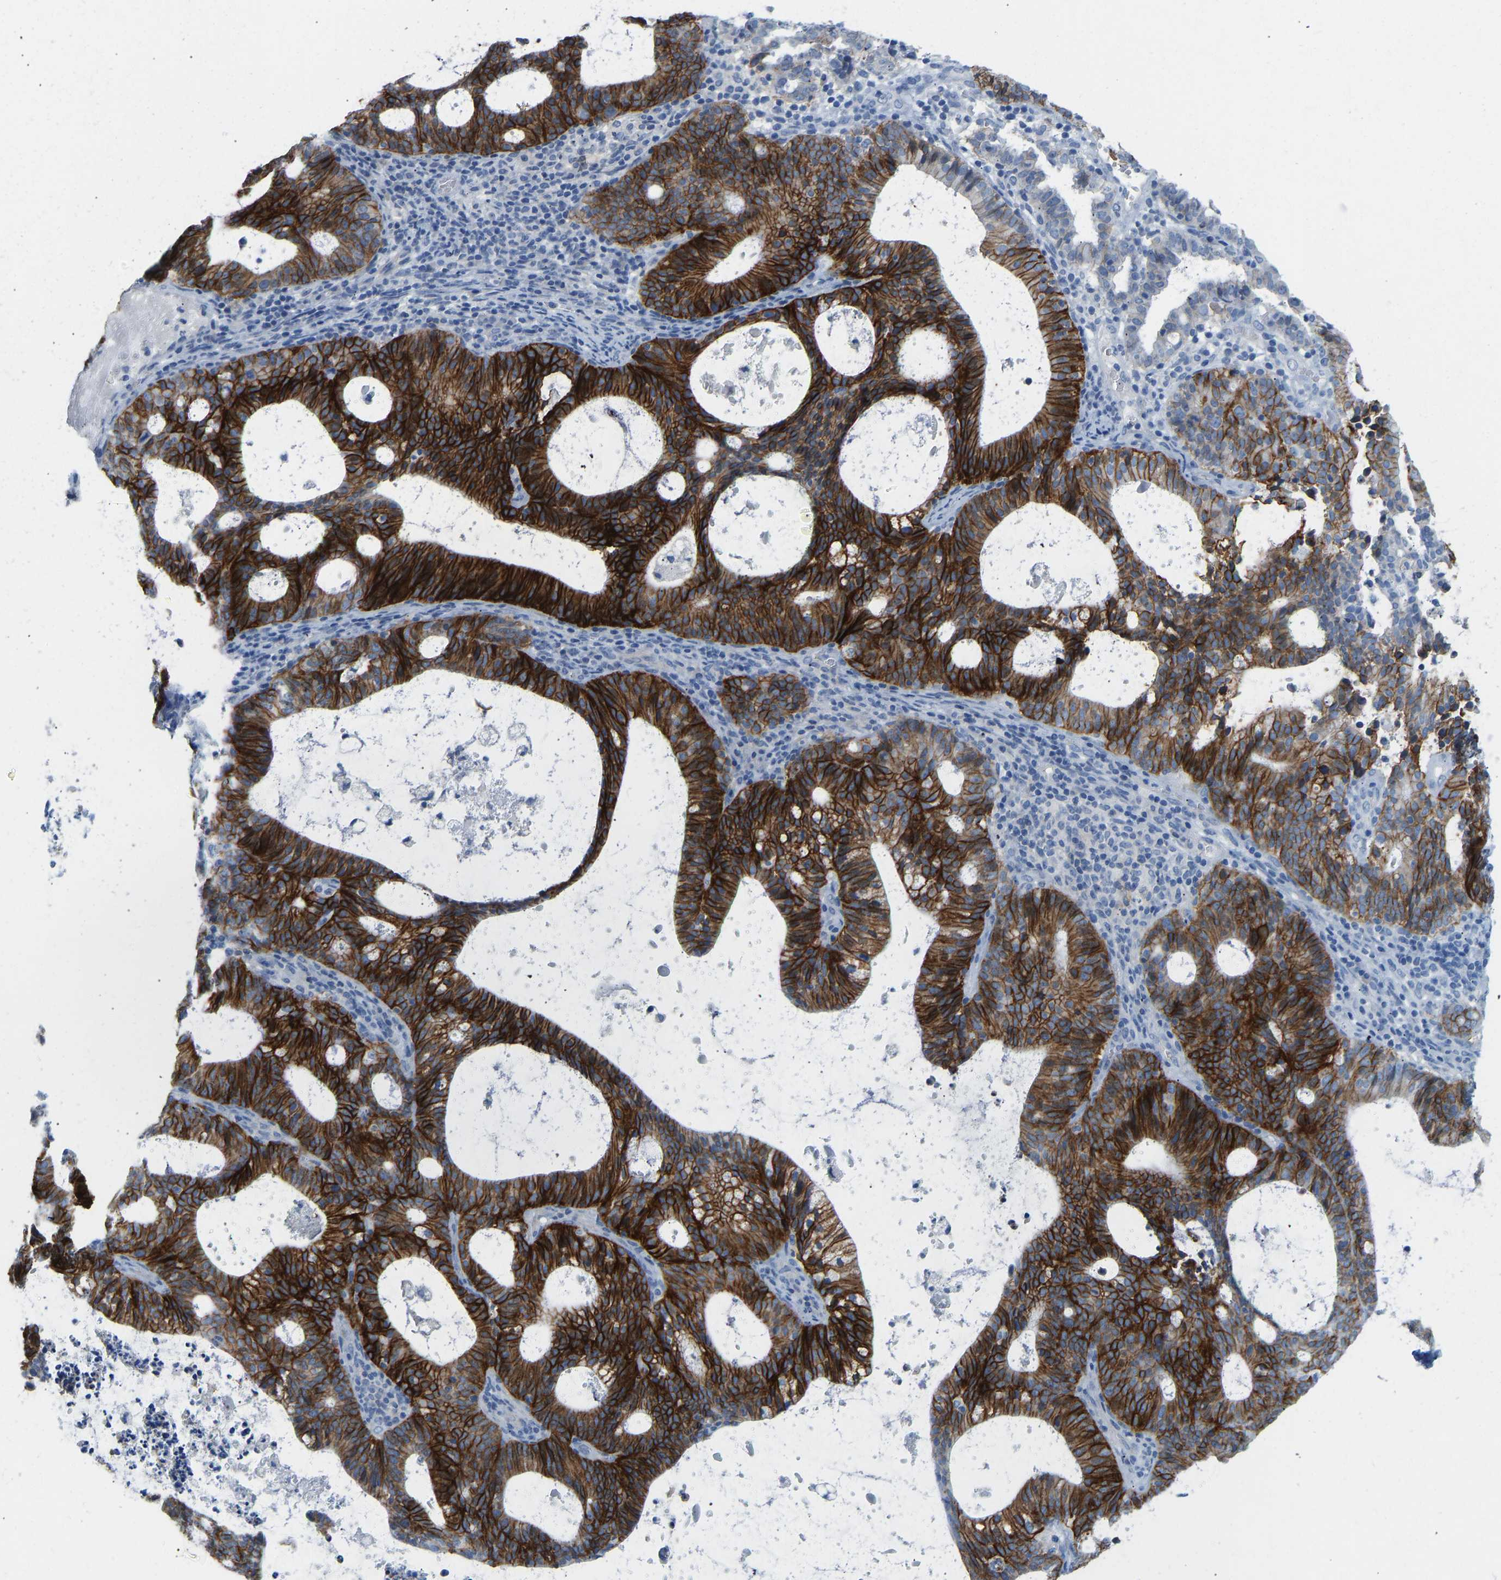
{"staining": {"intensity": "strong", "quantity": ">75%", "location": "cytoplasmic/membranous"}, "tissue": "endometrial cancer", "cell_type": "Tumor cells", "image_type": "cancer", "snomed": [{"axis": "morphology", "description": "Adenocarcinoma, NOS"}, {"axis": "topography", "description": "Uterus"}], "caption": "Brown immunohistochemical staining in adenocarcinoma (endometrial) reveals strong cytoplasmic/membranous positivity in approximately >75% of tumor cells.", "gene": "ATP1A1", "patient": {"sex": "female", "age": 83}}